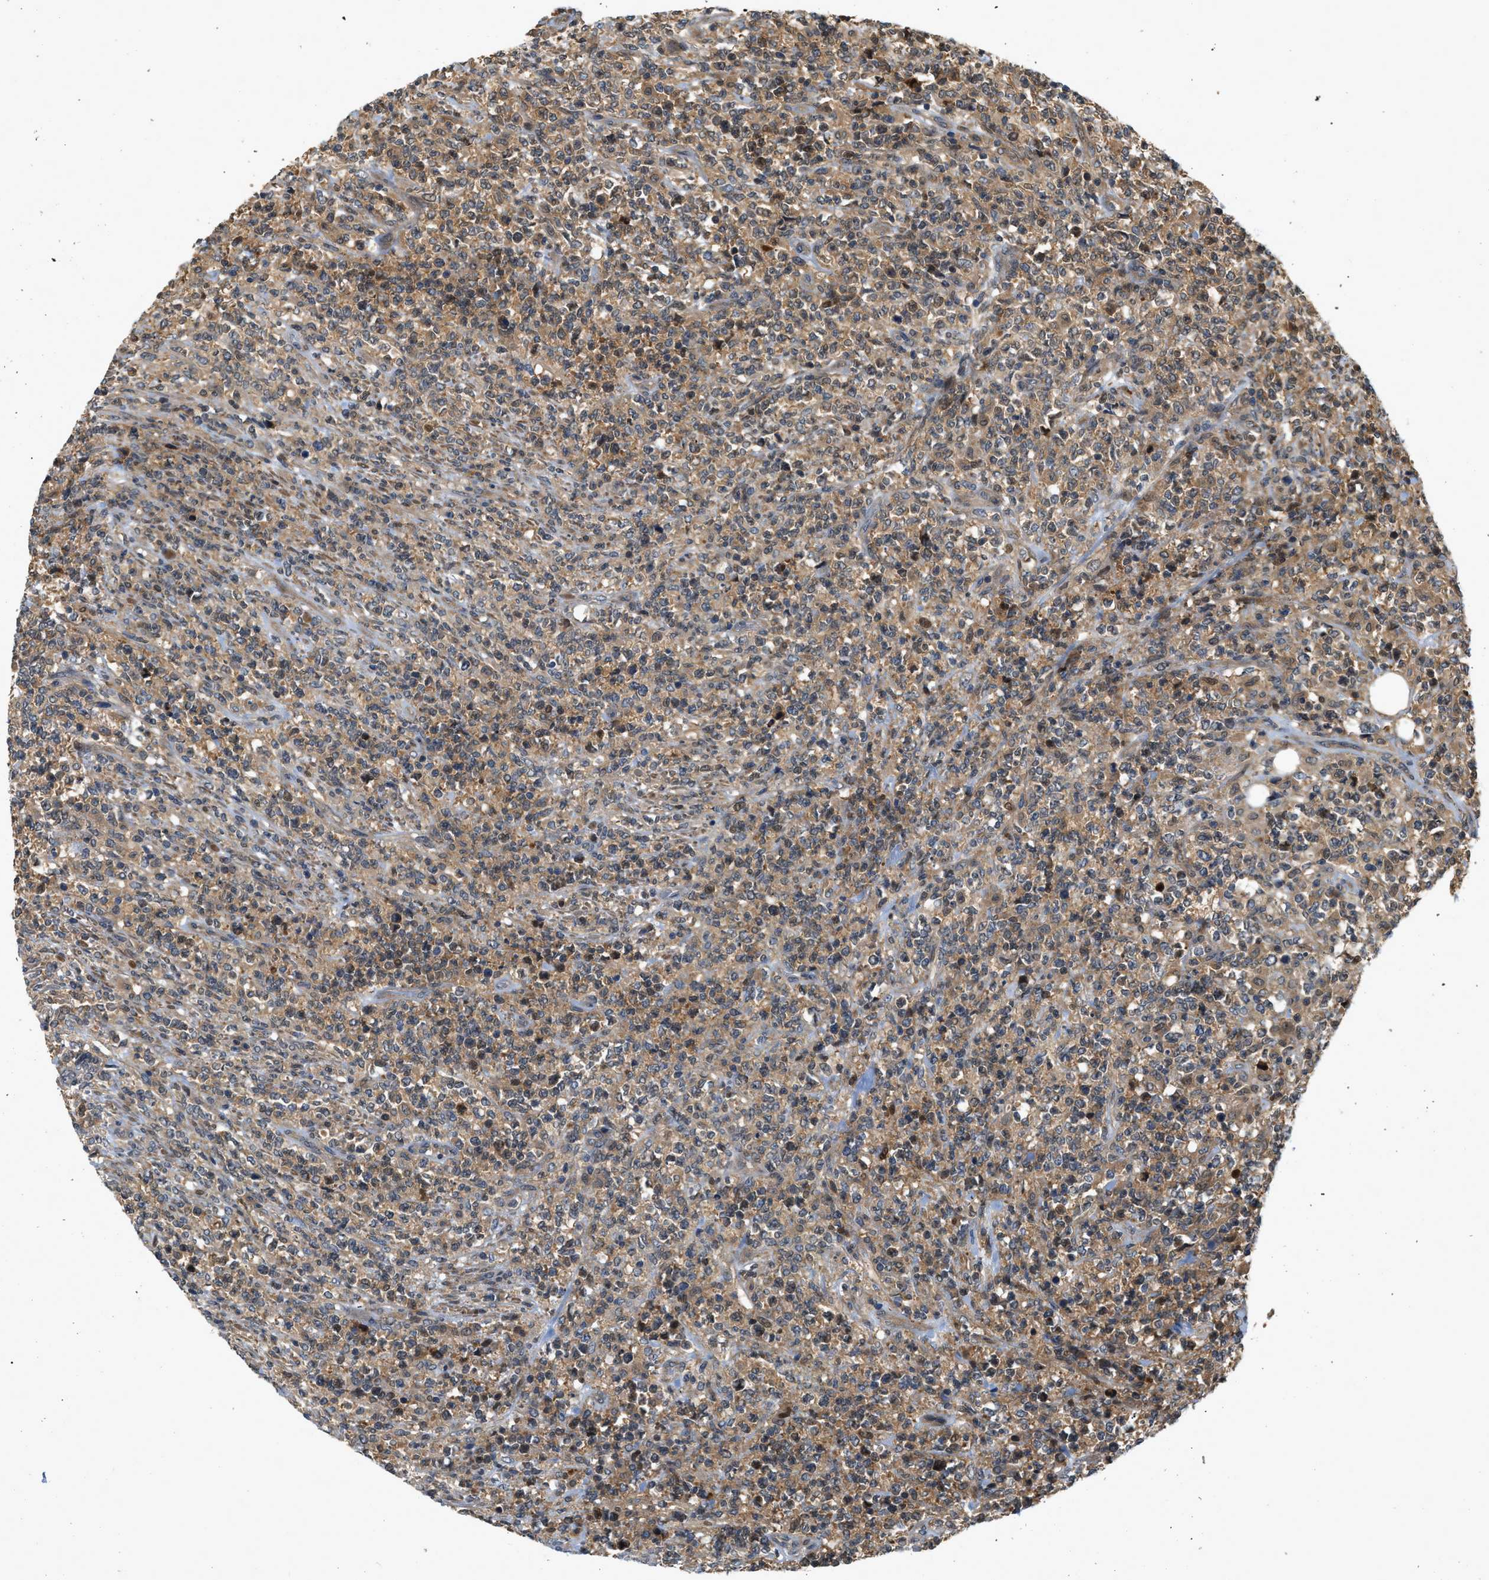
{"staining": {"intensity": "weak", "quantity": "25%-75%", "location": "cytoplasmic/membranous"}, "tissue": "lymphoma", "cell_type": "Tumor cells", "image_type": "cancer", "snomed": [{"axis": "morphology", "description": "Malignant lymphoma, non-Hodgkin's type, High grade"}, {"axis": "topography", "description": "Soft tissue"}], "caption": "Immunohistochemistry of malignant lymphoma, non-Hodgkin's type (high-grade) displays low levels of weak cytoplasmic/membranous positivity in about 25%-75% of tumor cells. Using DAB (3,3'-diaminobenzidine) (brown) and hematoxylin (blue) stains, captured at high magnification using brightfield microscopy.", "gene": "GPR31", "patient": {"sex": "male", "age": 18}}